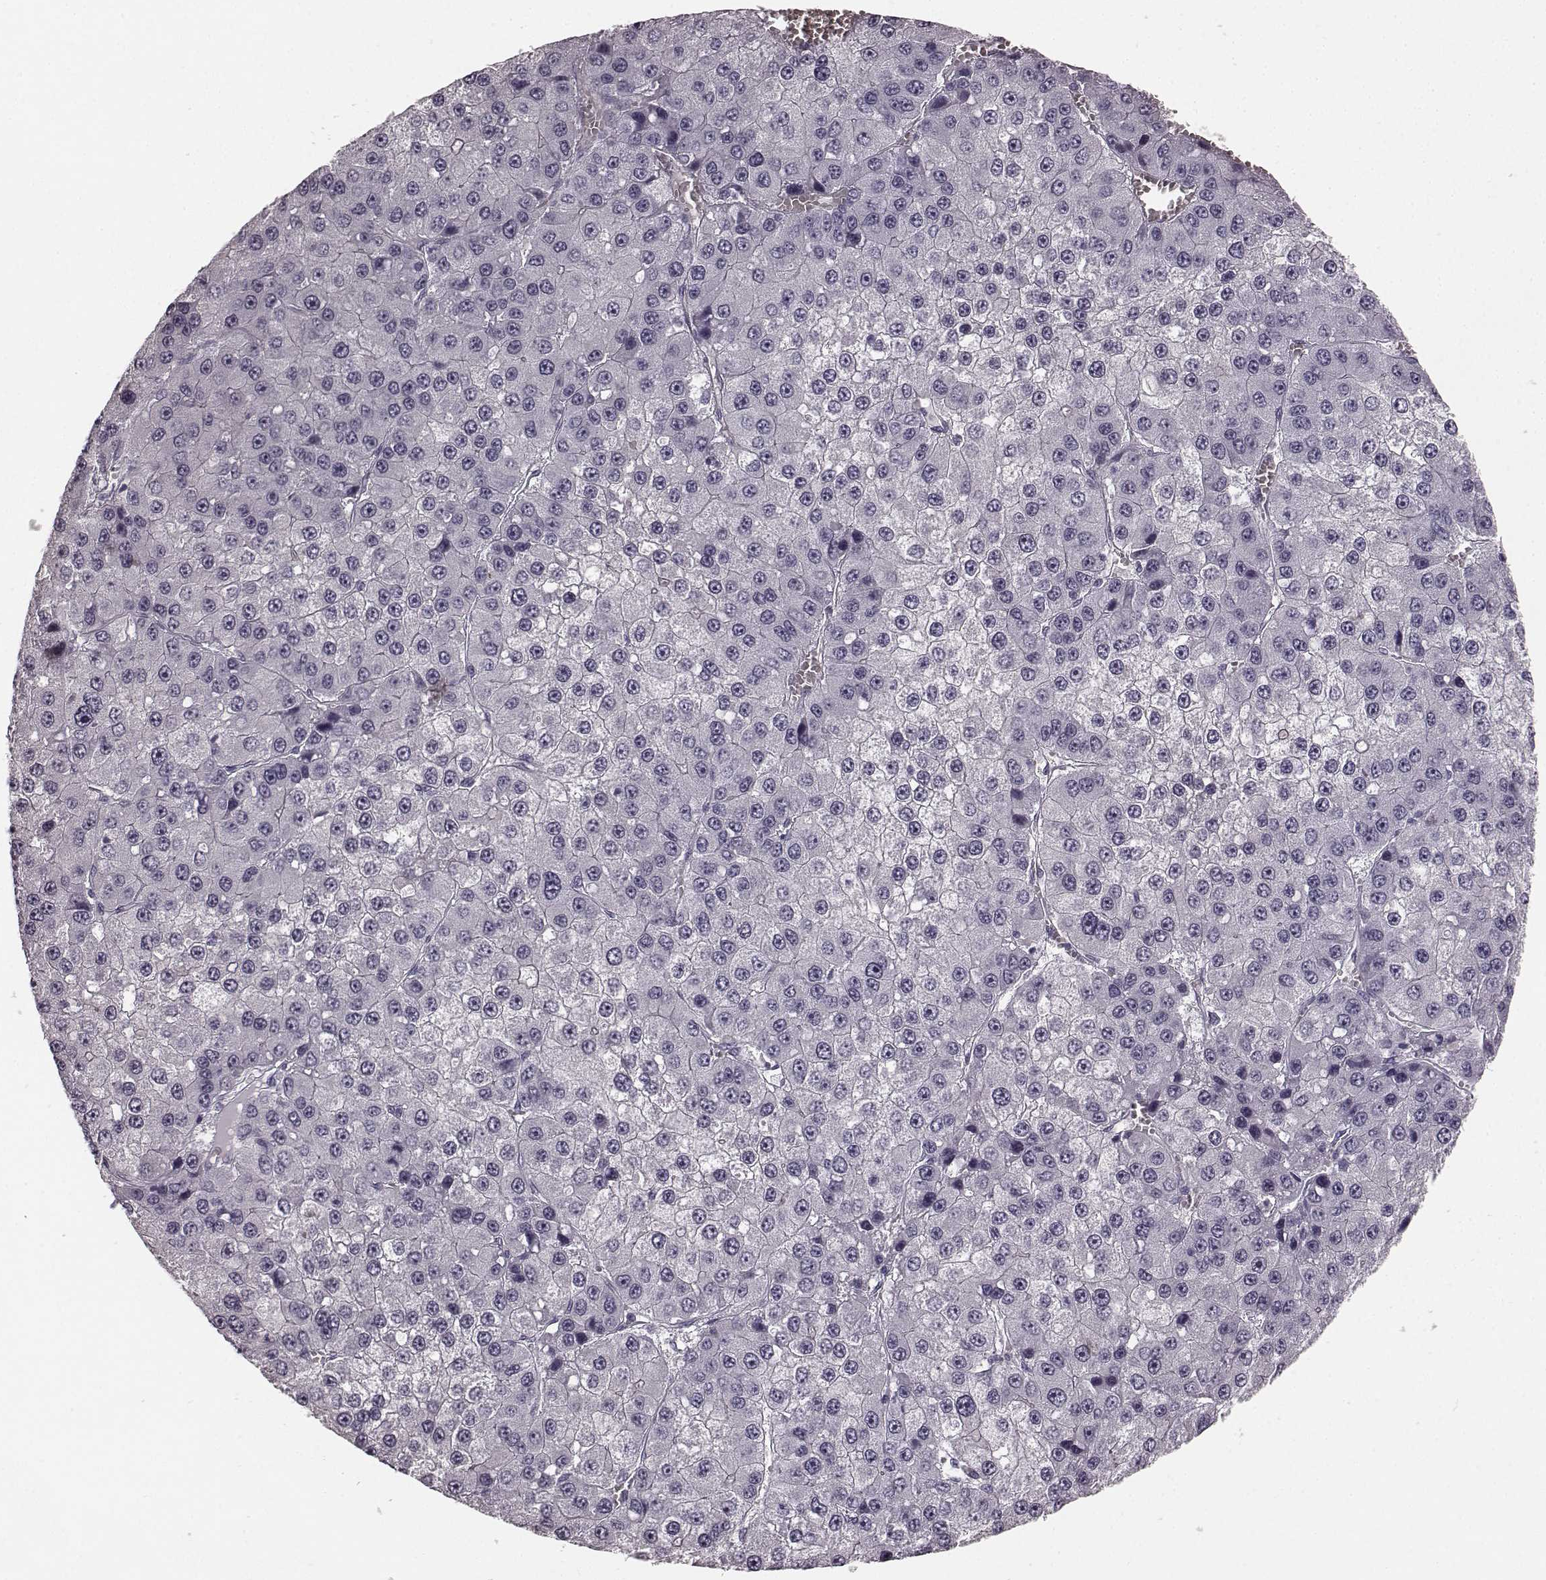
{"staining": {"intensity": "negative", "quantity": "none", "location": "none"}, "tissue": "liver cancer", "cell_type": "Tumor cells", "image_type": "cancer", "snomed": [{"axis": "morphology", "description": "Carcinoma, Hepatocellular, NOS"}, {"axis": "topography", "description": "Liver"}], "caption": "An immunohistochemistry photomicrograph of hepatocellular carcinoma (liver) is shown. There is no staining in tumor cells of hepatocellular carcinoma (liver).", "gene": "TMPRSS15", "patient": {"sex": "female", "age": 73}}